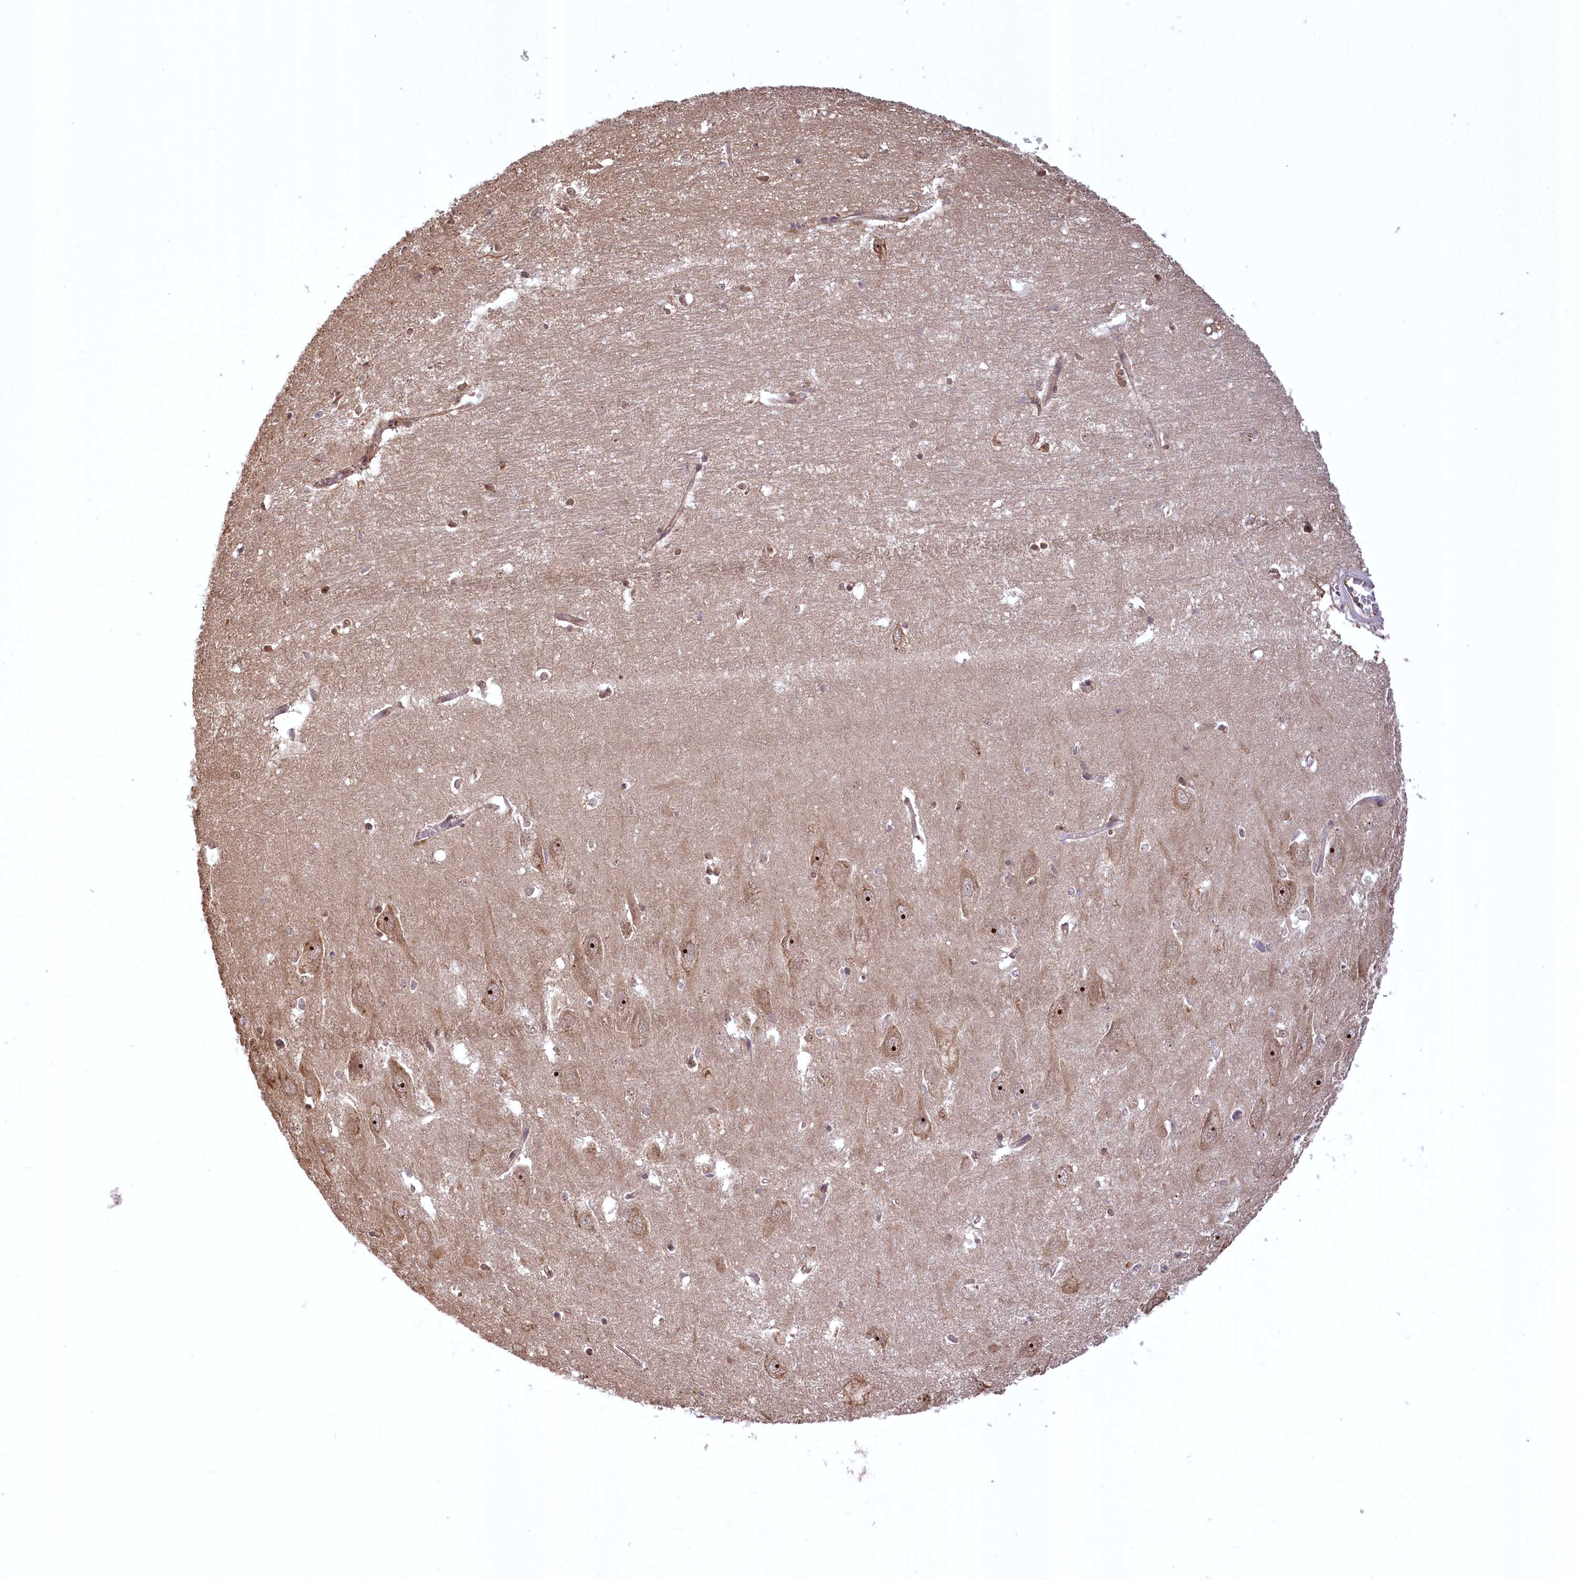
{"staining": {"intensity": "weak", "quantity": "<25%", "location": "cytoplasmic/membranous"}, "tissue": "hippocampus", "cell_type": "Glial cells", "image_type": "normal", "snomed": [{"axis": "morphology", "description": "Normal tissue, NOS"}, {"axis": "topography", "description": "Hippocampus"}], "caption": "An immunohistochemistry image of unremarkable hippocampus is shown. There is no staining in glial cells of hippocampus.", "gene": "SERGEF", "patient": {"sex": "female", "age": 64}}